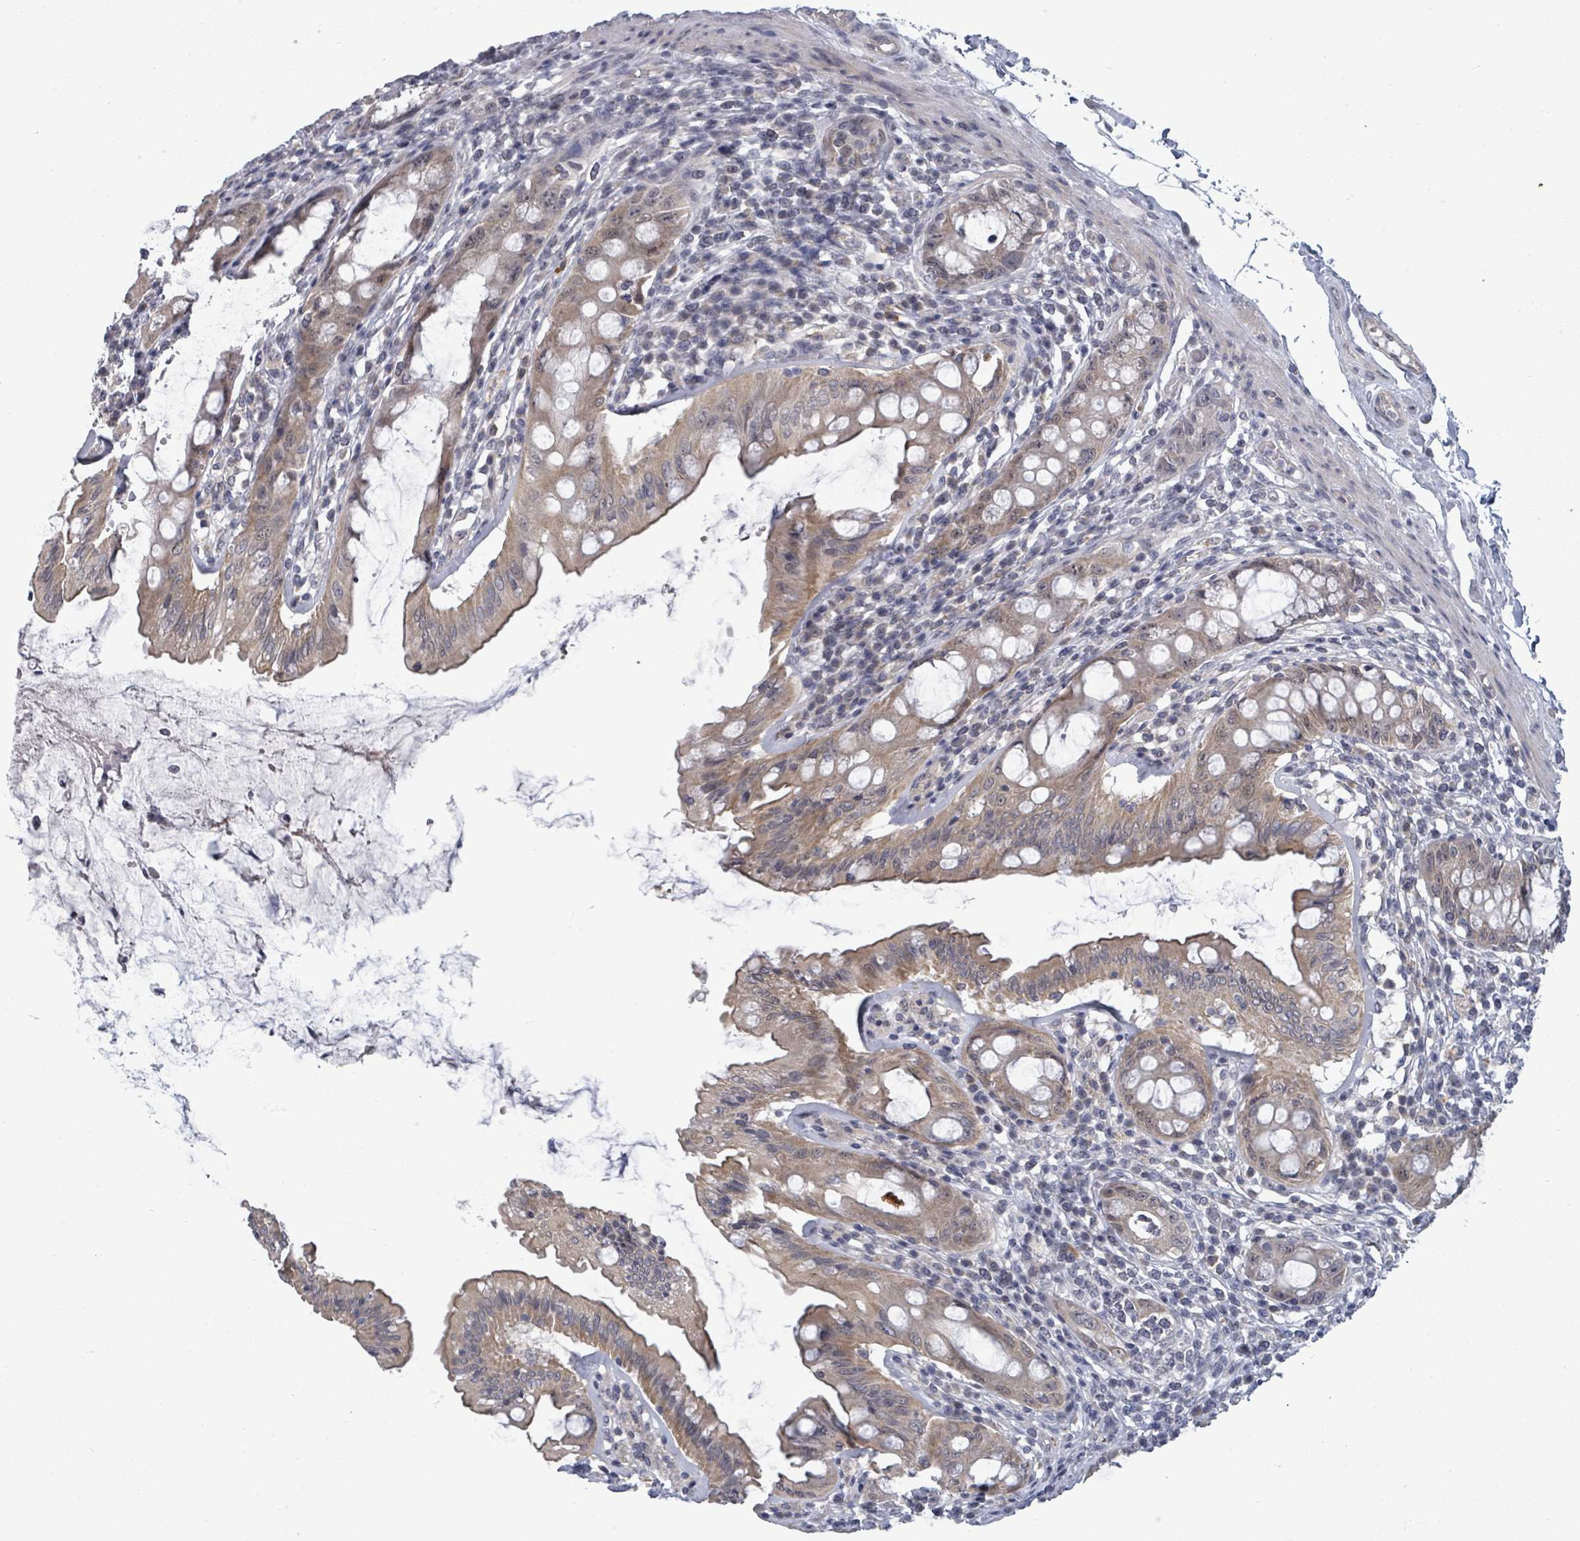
{"staining": {"intensity": "weak", "quantity": "25%-75%", "location": "cytoplasmic/membranous"}, "tissue": "rectum", "cell_type": "Glandular cells", "image_type": "normal", "snomed": [{"axis": "morphology", "description": "Normal tissue, NOS"}, {"axis": "topography", "description": "Rectum"}], "caption": "IHC image of unremarkable human rectum stained for a protein (brown), which exhibits low levels of weak cytoplasmic/membranous expression in about 25%-75% of glandular cells.", "gene": "ASB12", "patient": {"sex": "female", "age": 57}}